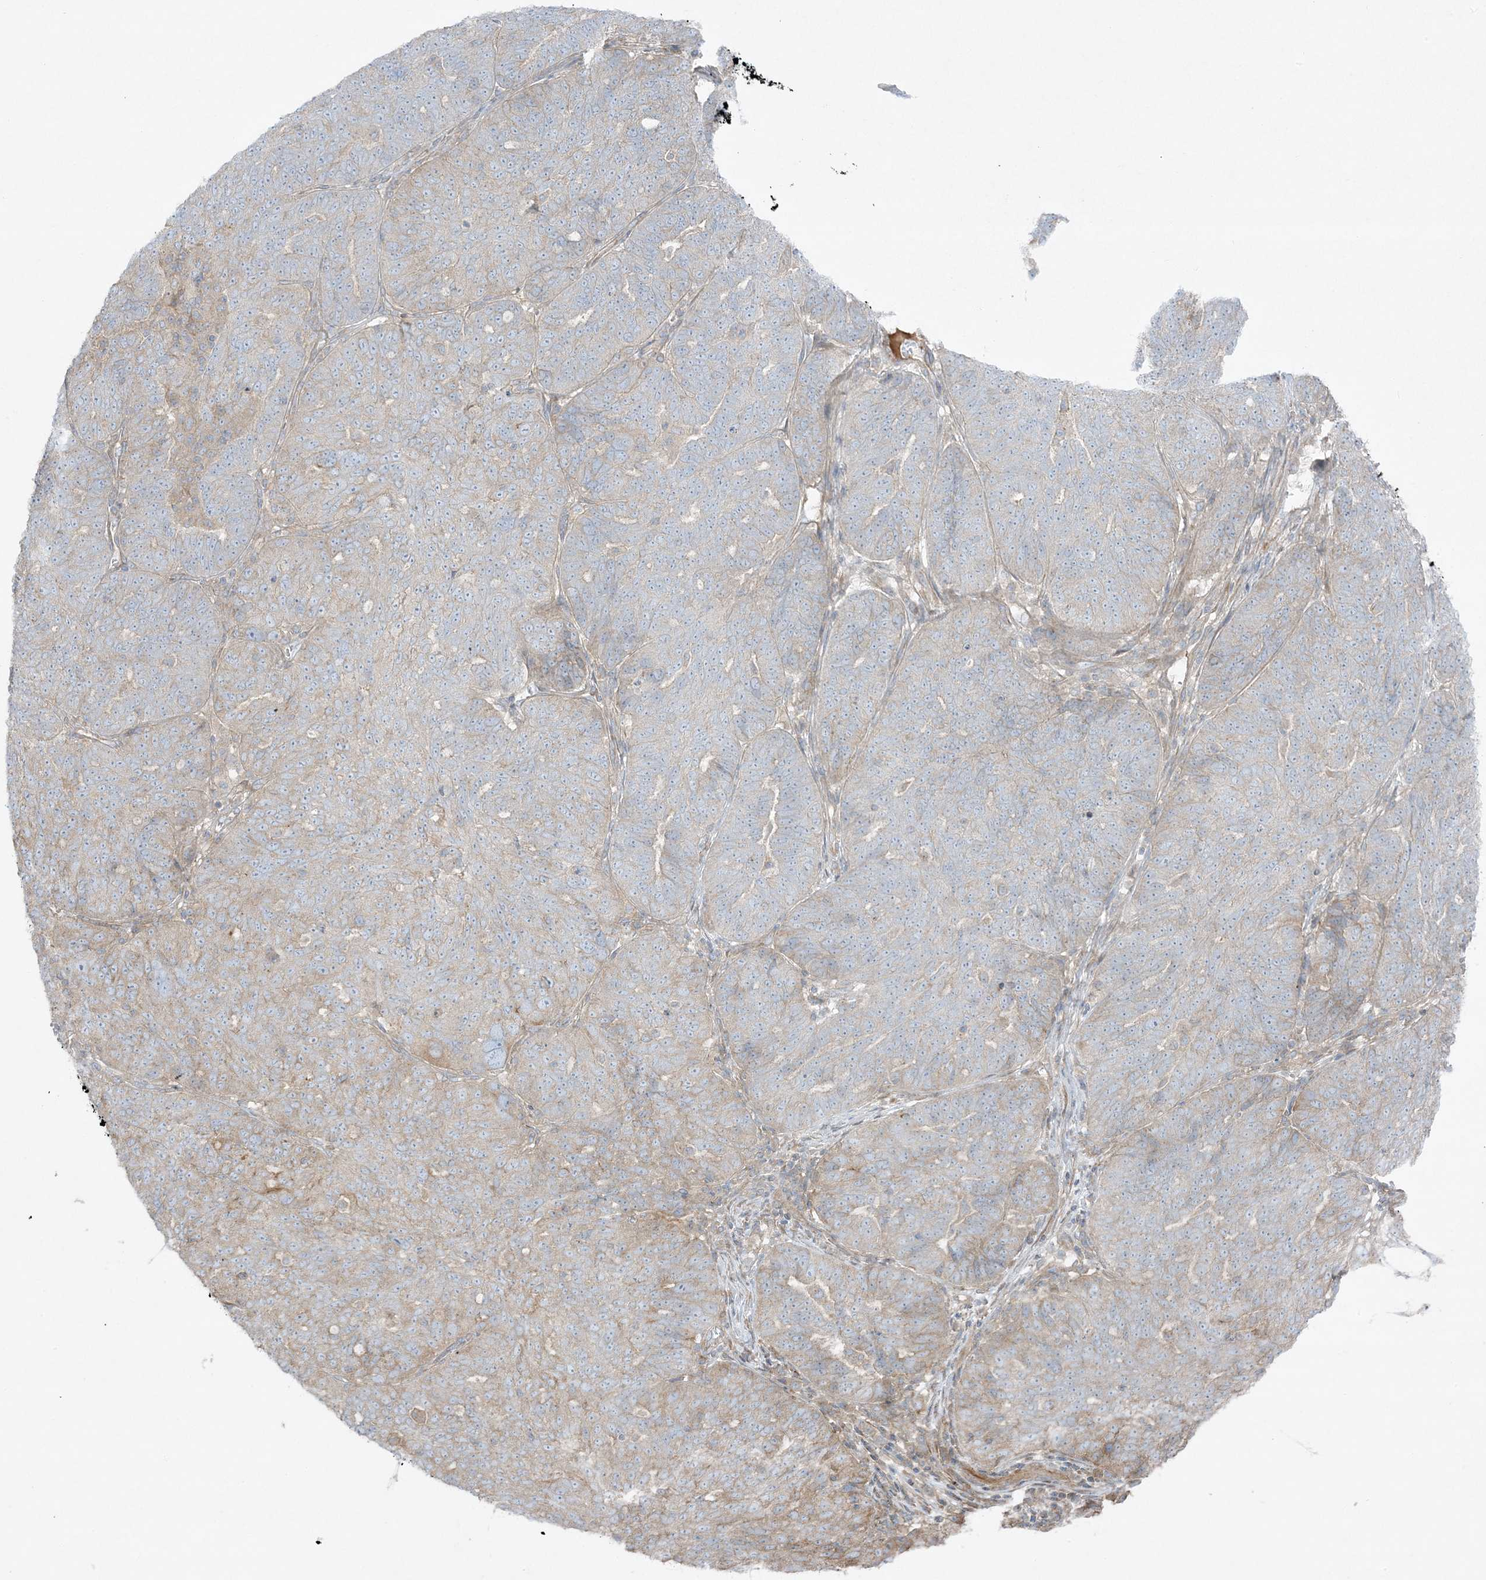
{"staining": {"intensity": "weak", "quantity": "25%-75%", "location": "cytoplasmic/membranous"}, "tissue": "ovarian cancer", "cell_type": "Tumor cells", "image_type": "cancer", "snomed": [{"axis": "morphology", "description": "Cystadenocarcinoma, serous, NOS"}, {"axis": "topography", "description": "Ovary"}], "caption": "DAB immunohistochemical staining of ovarian cancer displays weak cytoplasmic/membranous protein staining in approximately 25%-75% of tumor cells.", "gene": "PIK3R4", "patient": {"sex": "female", "age": 59}}